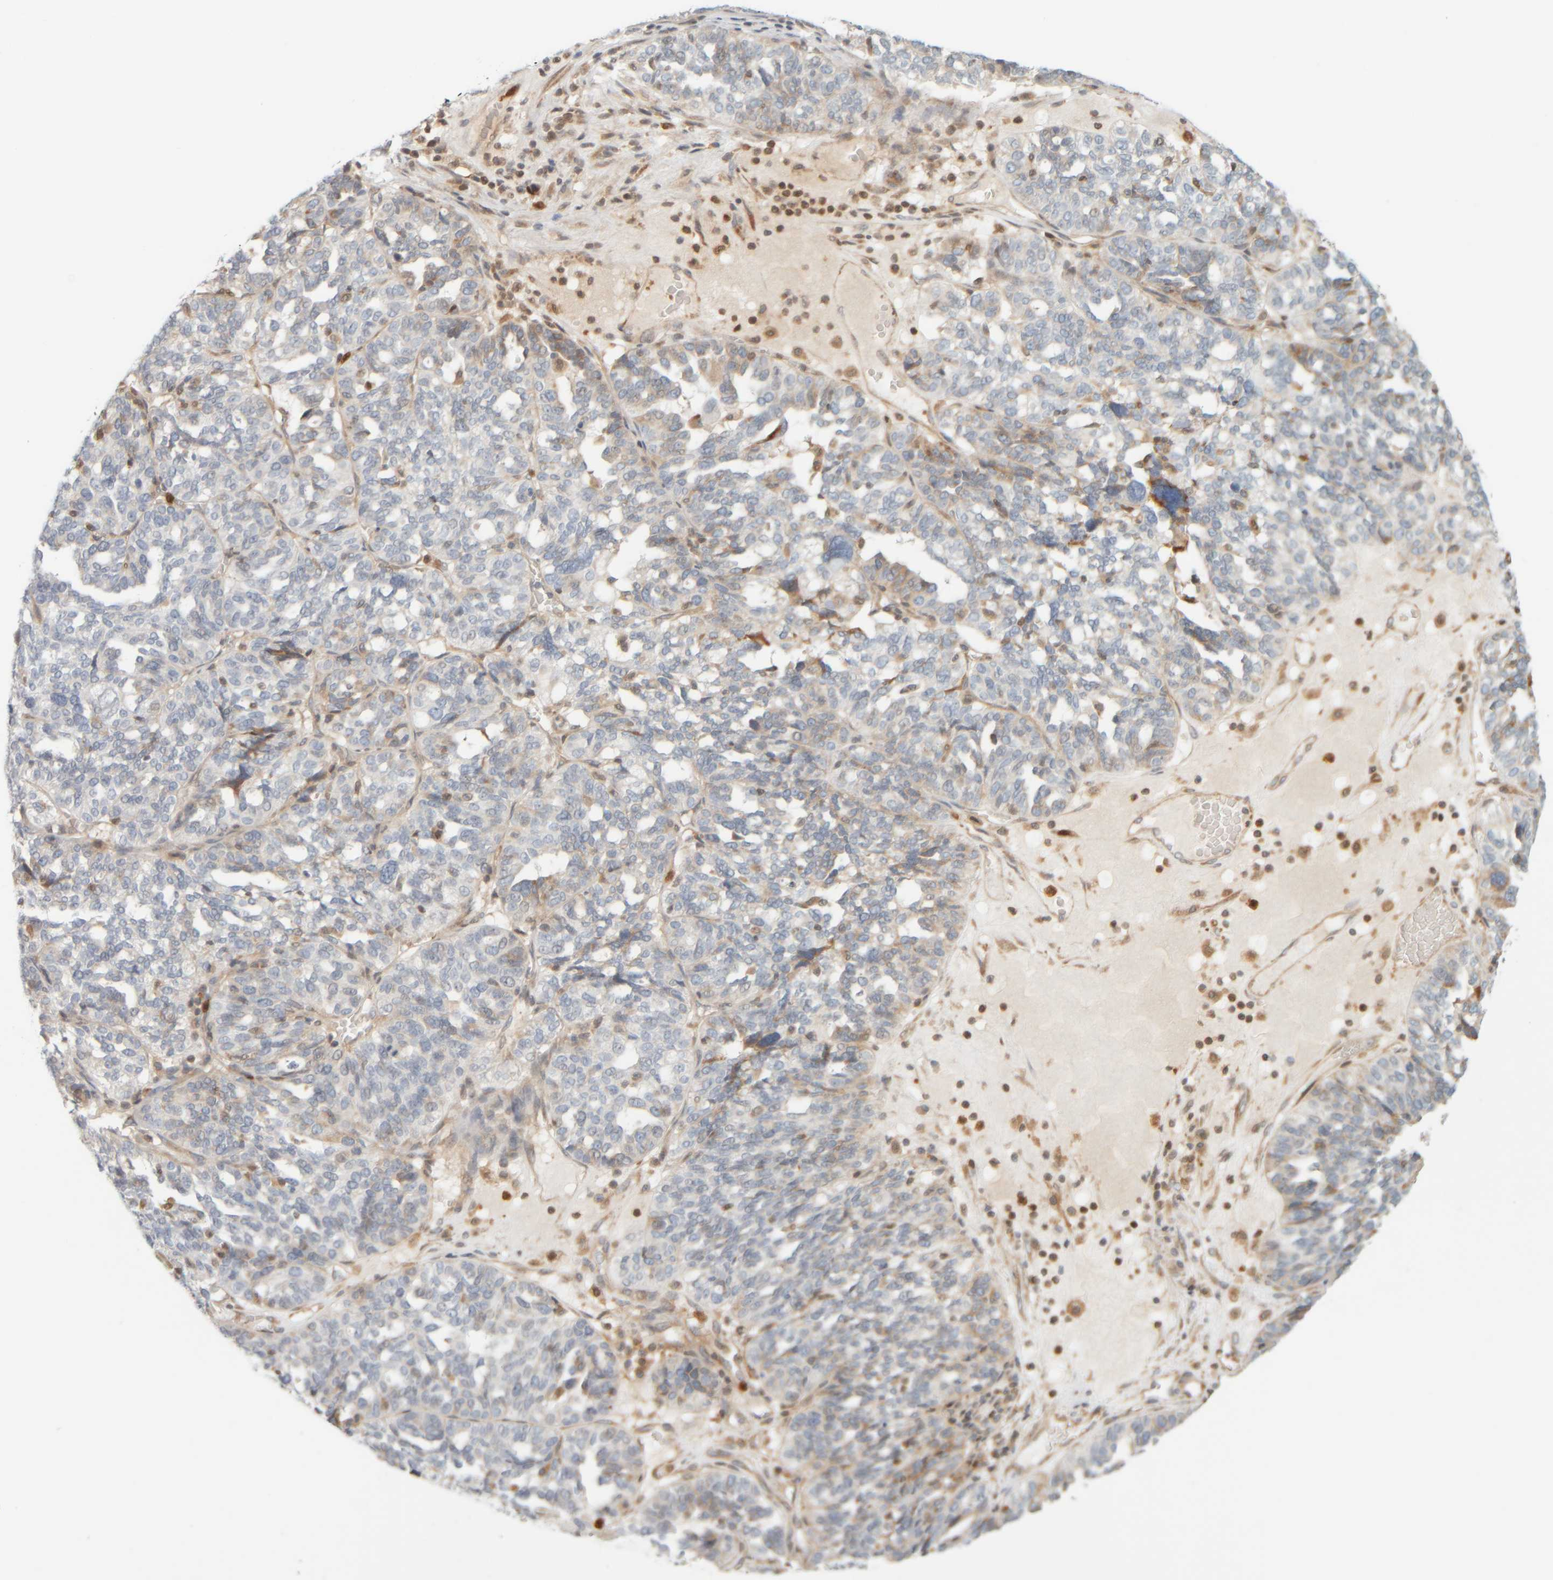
{"staining": {"intensity": "weak", "quantity": "<25%", "location": "cytoplasmic/membranous"}, "tissue": "ovarian cancer", "cell_type": "Tumor cells", "image_type": "cancer", "snomed": [{"axis": "morphology", "description": "Cystadenocarcinoma, serous, NOS"}, {"axis": "topography", "description": "Ovary"}], "caption": "Immunohistochemistry (IHC) of human ovarian cancer (serous cystadenocarcinoma) exhibits no staining in tumor cells.", "gene": "PTGES3L-AARSD1", "patient": {"sex": "female", "age": 59}}